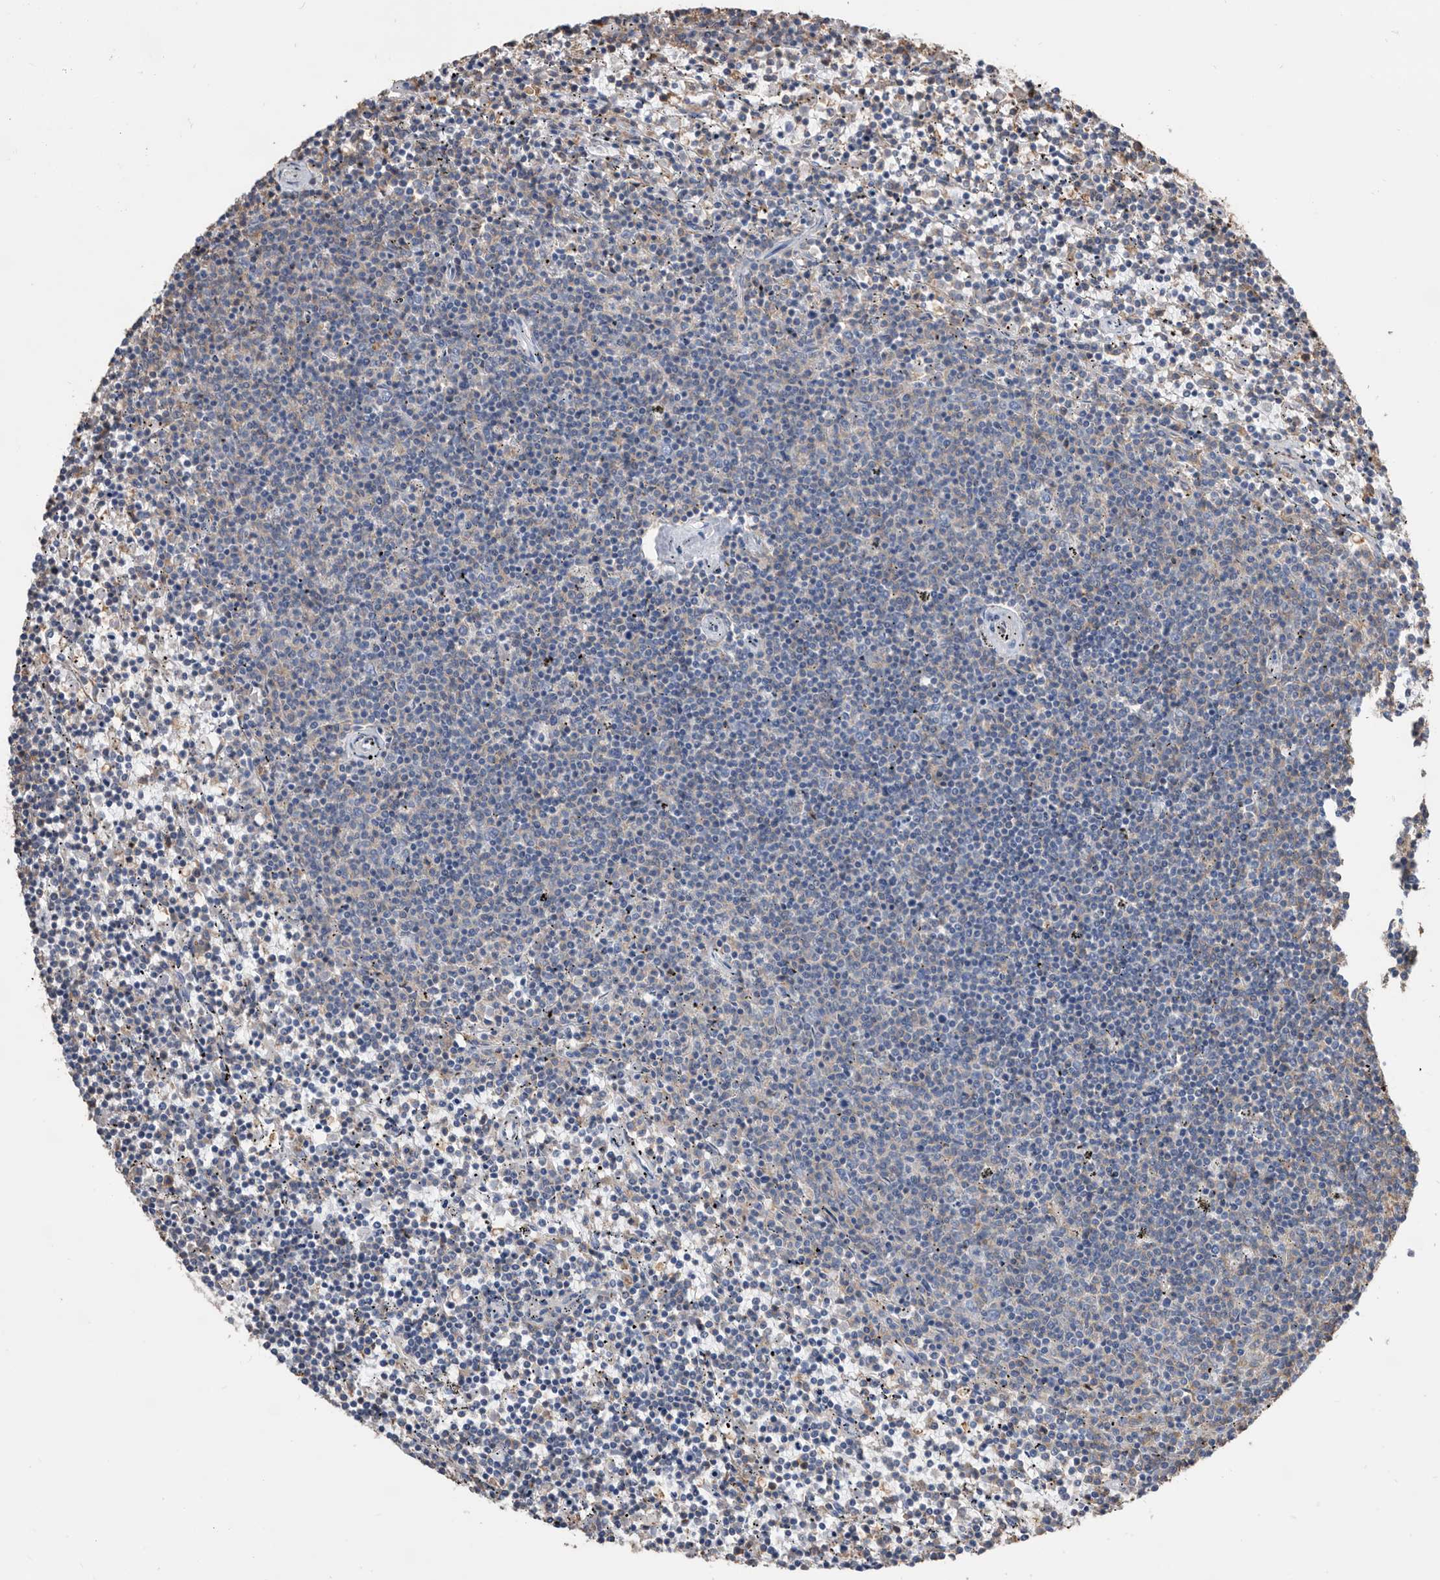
{"staining": {"intensity": "negative", "quantity": "none", "location": "none"}, "tissue": "lymphoma", "cell_type": "Tumor cells", "image_type": "cancer", "snomed": [{"axis": "morphology", "description": "Malignant lymphoma, non-Hodgkin's type, Low grade"}, {"axis": "topography", "description": "Spleen"}], "caption": "IHC photomicrograph of human malignant lymphoma, non-Hodgkin's type (low-grade) stained for a protein (brown), which demonstrates no positivity in tumor cells.", "gene": "MS4A4A", "patient": {"sex": "female", "age": 50}}